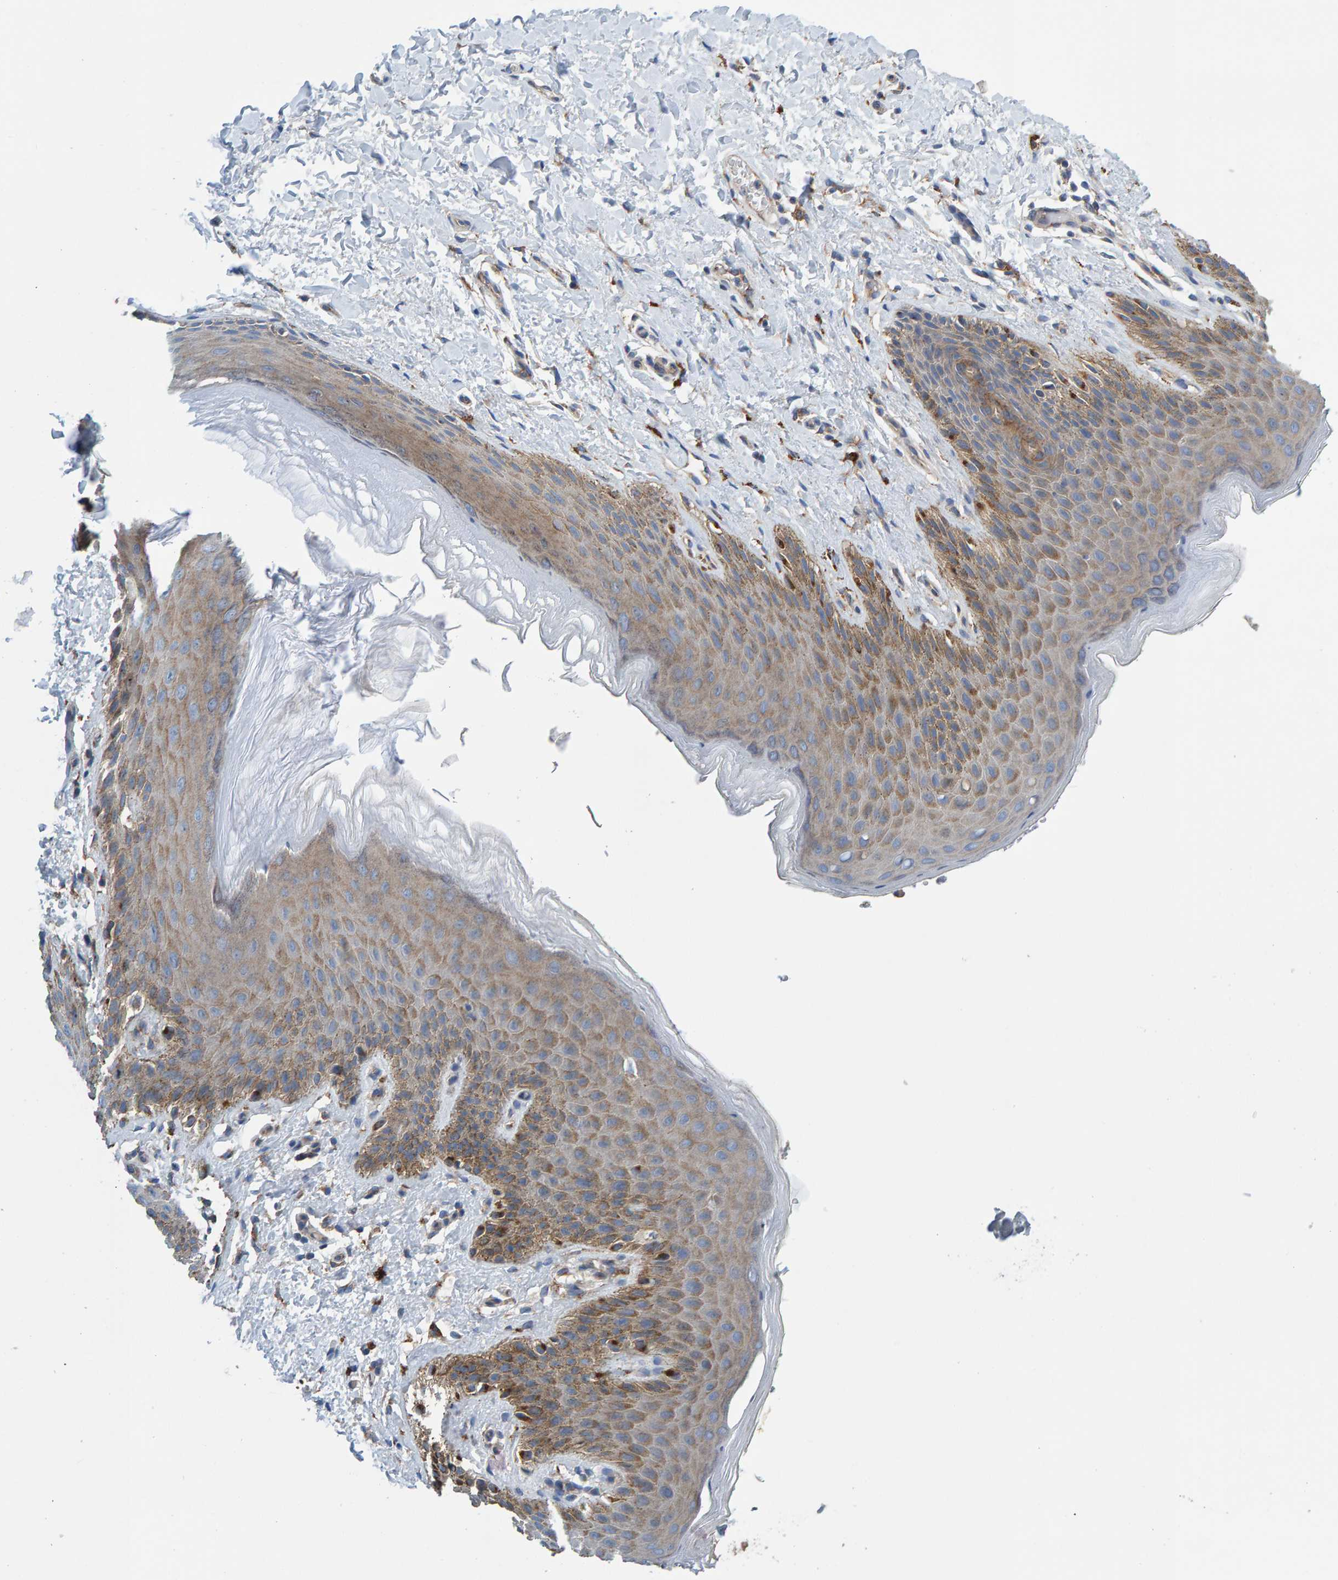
{"staining": {"intensity": "weak", "quantity": "25%-75%", "location": "cytoplasmic/membranous"}, "tissue": "skin", "cell_type": "Epidermal cells", "image_type": "normal", "snomed": [{"axis": "morphology", "description": "Normal tissue, NOS"}, {"axis": "topography", "description": "Anal"}, {"axis": "topography", "description": "Peripheral nerve tissue"}], "caption": "High-power microscopy captured an IHC image of unremarkable skin, revealing weak cytoplasmic/membranous positivity in approximately 25%-75% of epidermal cells.", "gene": "MKLN1", "patient": {"sex": "male", "age": 44}}